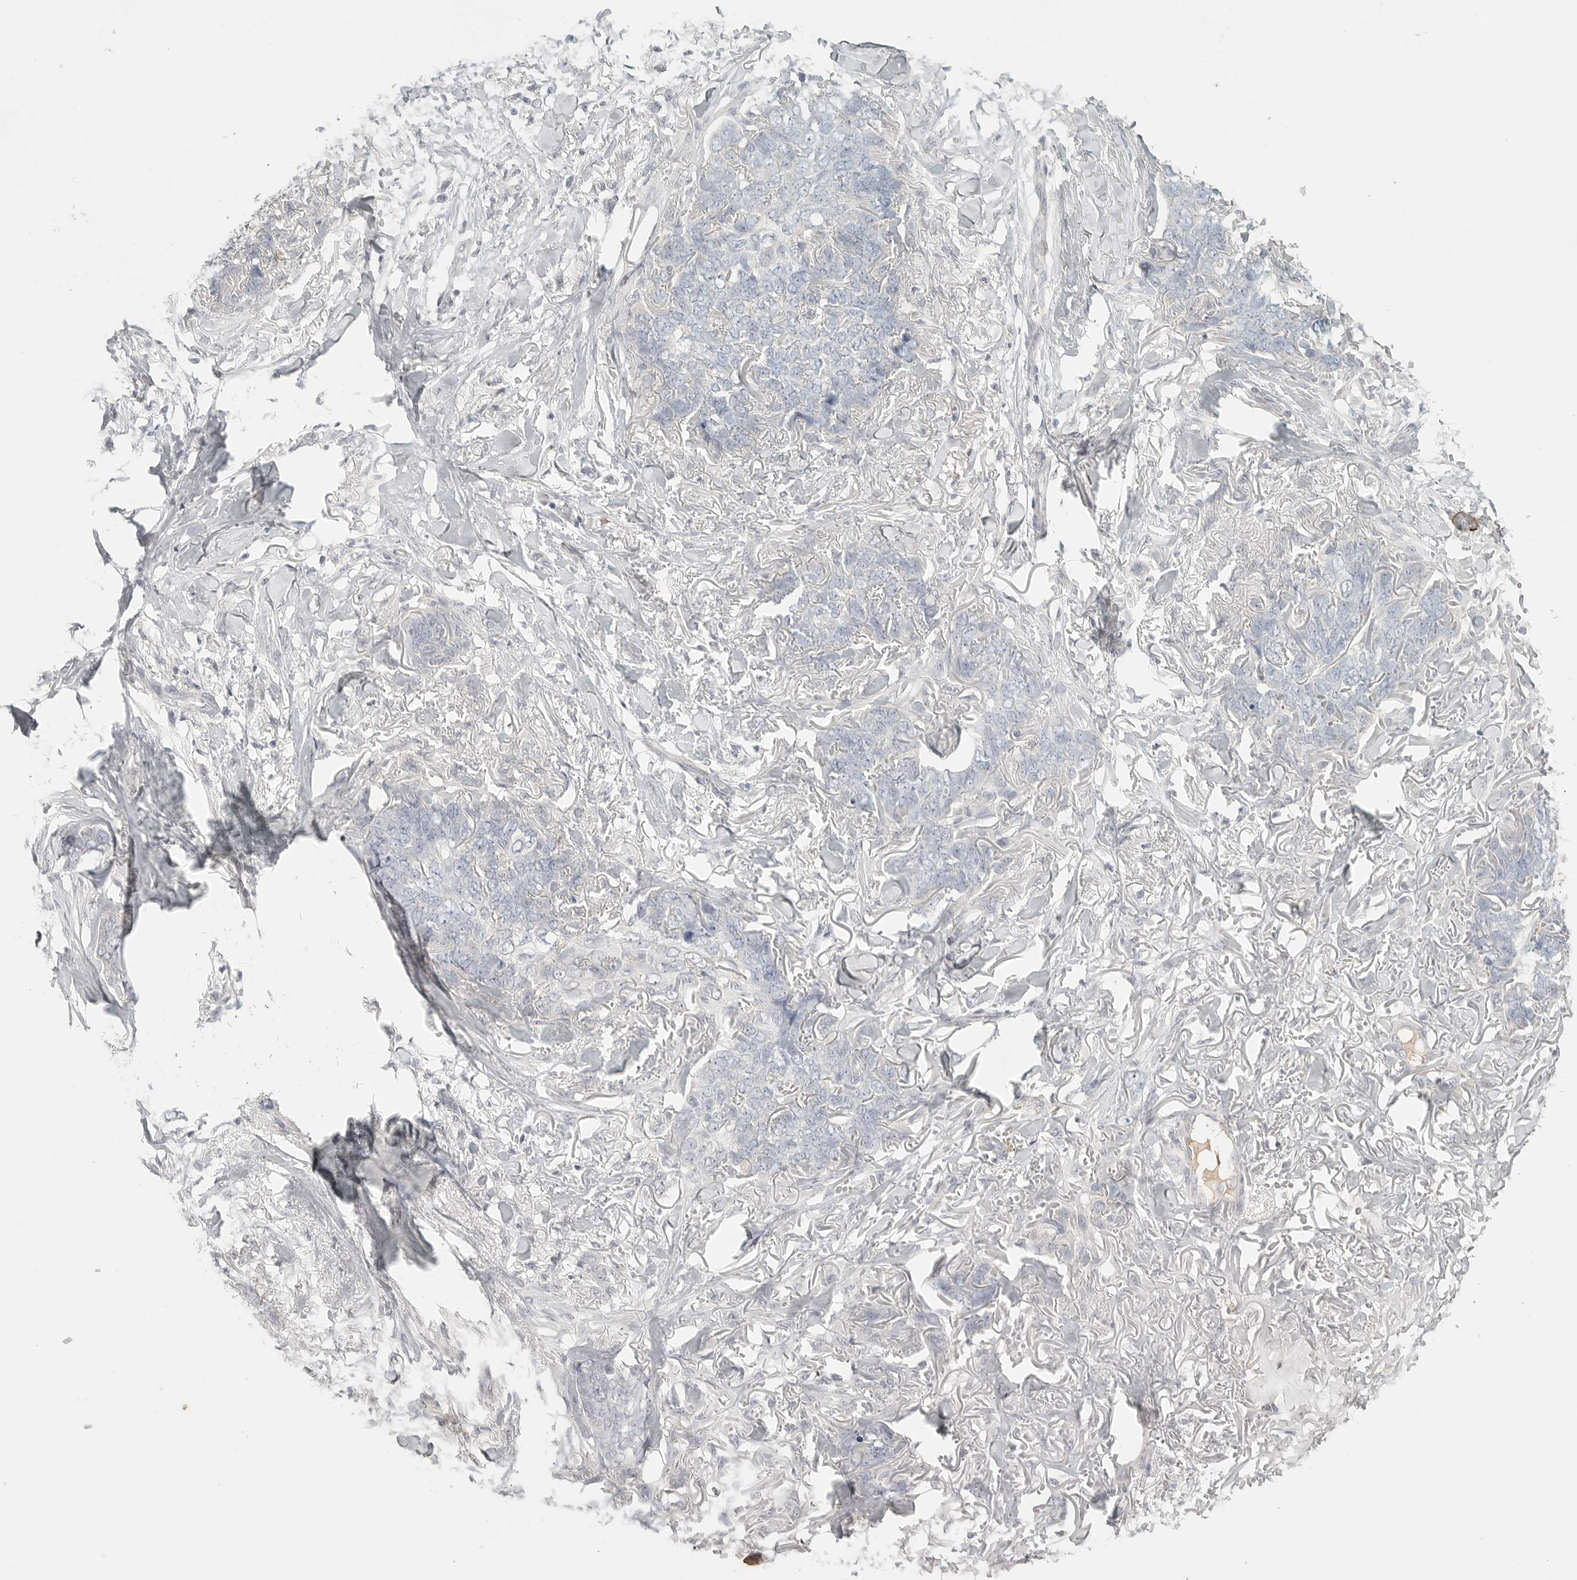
{"staining": {"intensity": "negative", "quantity": "none", "location": "none"}, "tissue": "skin cancer", "cell_type": "Tumor cells", "image_type": "cancer", "snomed": [{"axis": "morphology", "description": "Normal tissue, NOS"}, {"axis": "morphology", "description": "Basal cell carcinoma"}, {"axis": "topography", "description": "Skin"}], "caption": "Basal cell carcinoma (skin) was stained to show a protein in brown. There is no significant staining in tumor cells. (DAB immunohistochemistry (IHC) visualized using brightfield microscopy, high magnification).", "gene": "SLC25A36", "patient": {"sex": "male", "age": 77}}